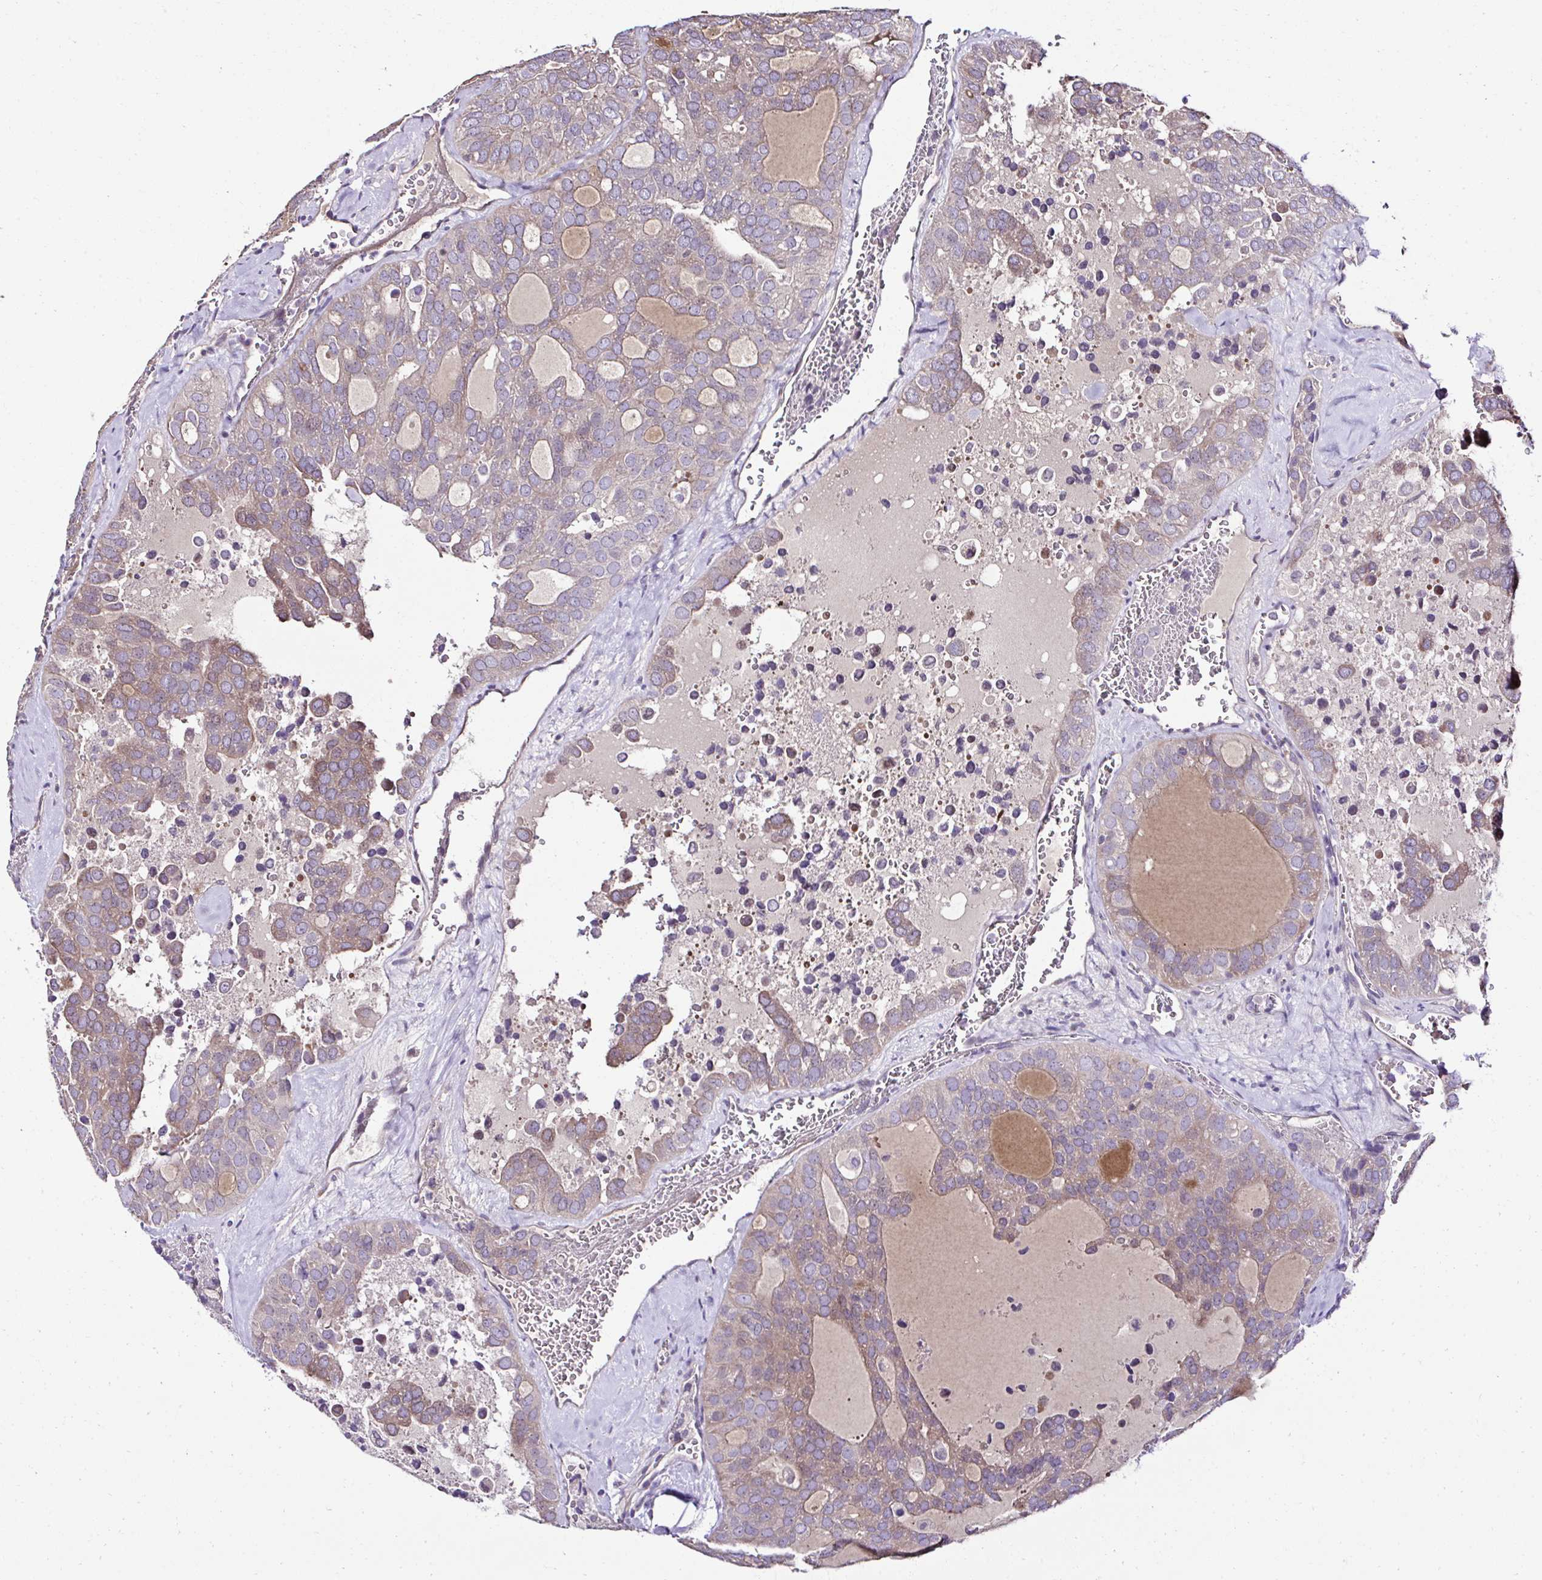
{"staining": {"intensity": "weak", "quantity": "25%-75%", "location": "cytoplasmic/membranous"}, "tissue": "thyroid cancer", "cell_type": "Tumor cells", "image_type": "cancer", "snomed": [{"axis": "morphology", "description": "Follicular adenoma carcinoma, NOS"}, {"axis": "topography", "description": "Thyroid gland"}], "caption": "There is low levels of weak cytoplasmic/membranous expression in tumor cells of thyroid cancer, as demonstrated by immunohistochemical staining (brown color).", "gene": "CCDC85C", "patient": {"sex": "male", "age": 75}}